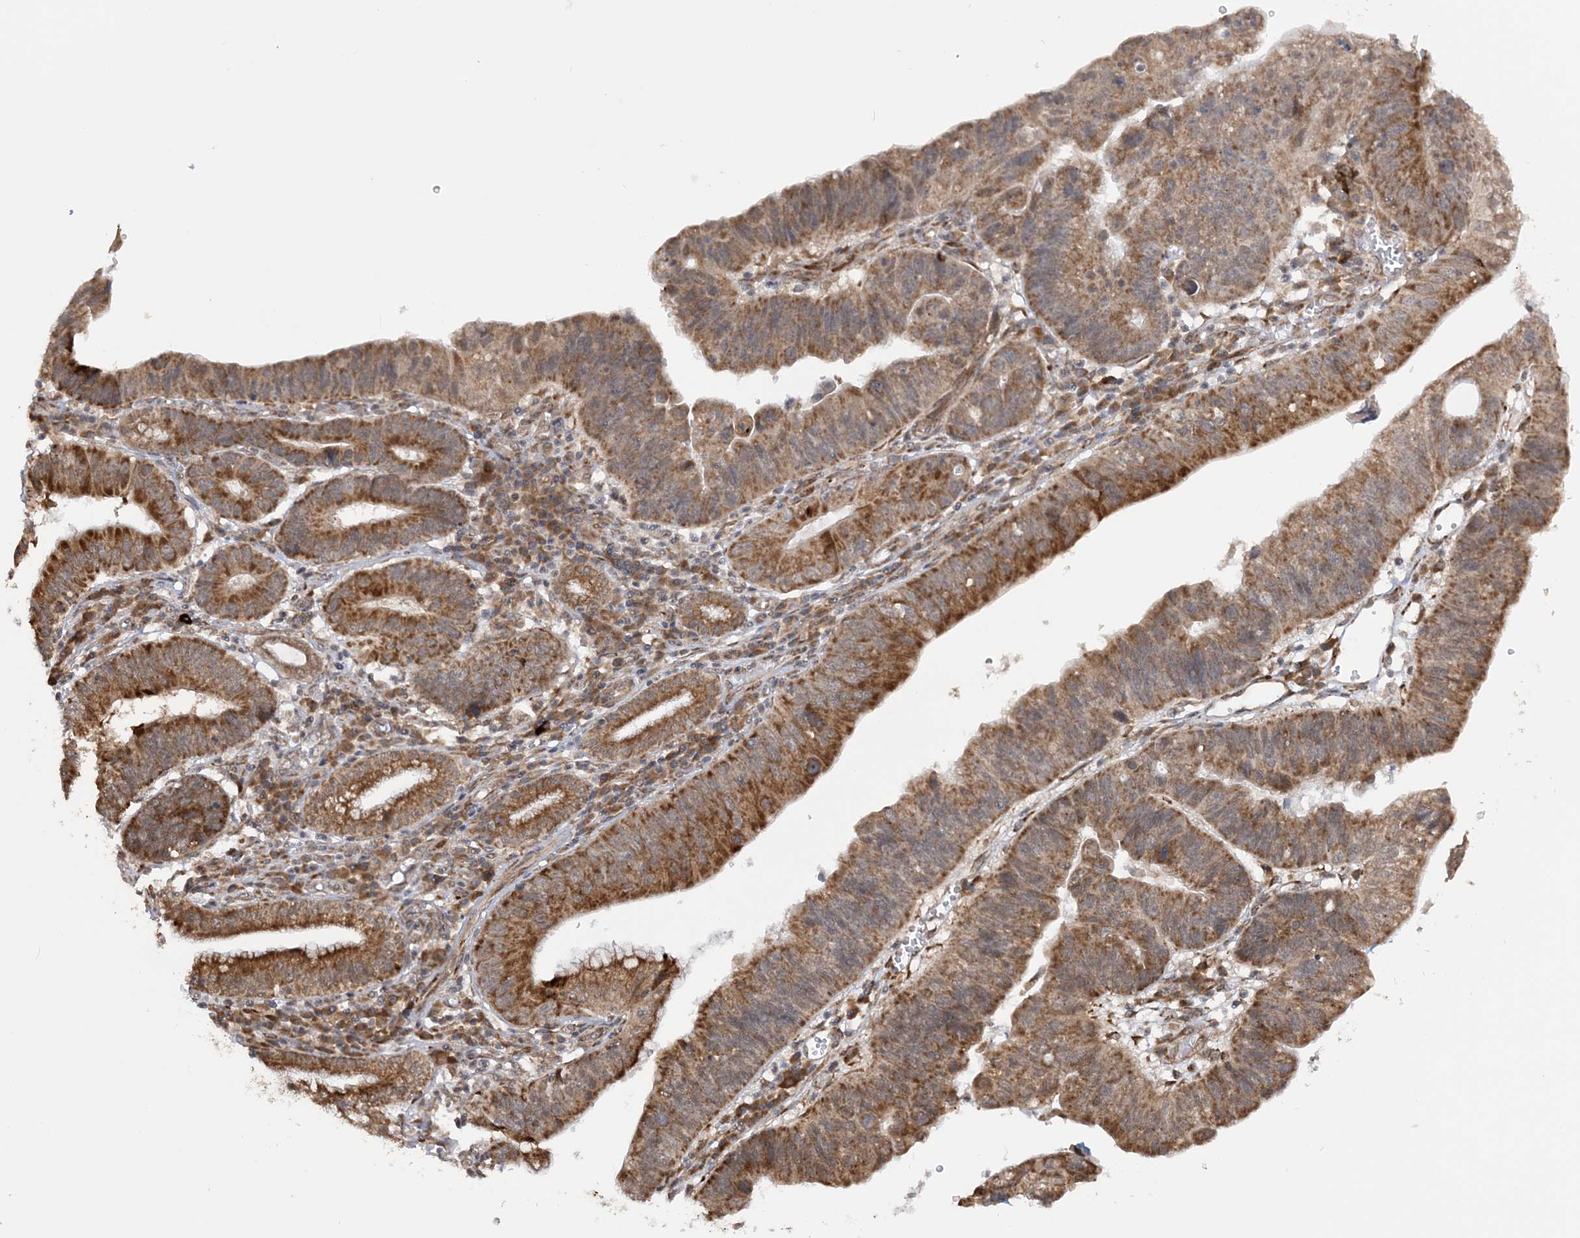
{"staining": {"intensity": "moderate", "quantity": ">75%", "location": "cytoplasmic/membranous"}, "tissue": "stomach cancer", "cell_type": "Tumor cells", "image_type": "cancer", "snomed": [{"axis": "morphology", "description": "Adenocarcinoma, NOS"}, {"axis": "topography", "description": "Stomach"}], "caption": "This is an image of immunohistochemistry (IHC) staining of stomach cancer (adenocarcinoma), which shows moderate expression in the cytoplasmic/membranous of tumor cells.", "gene": "MRPL47", "patient": {"sex": "male", "age": 59}}